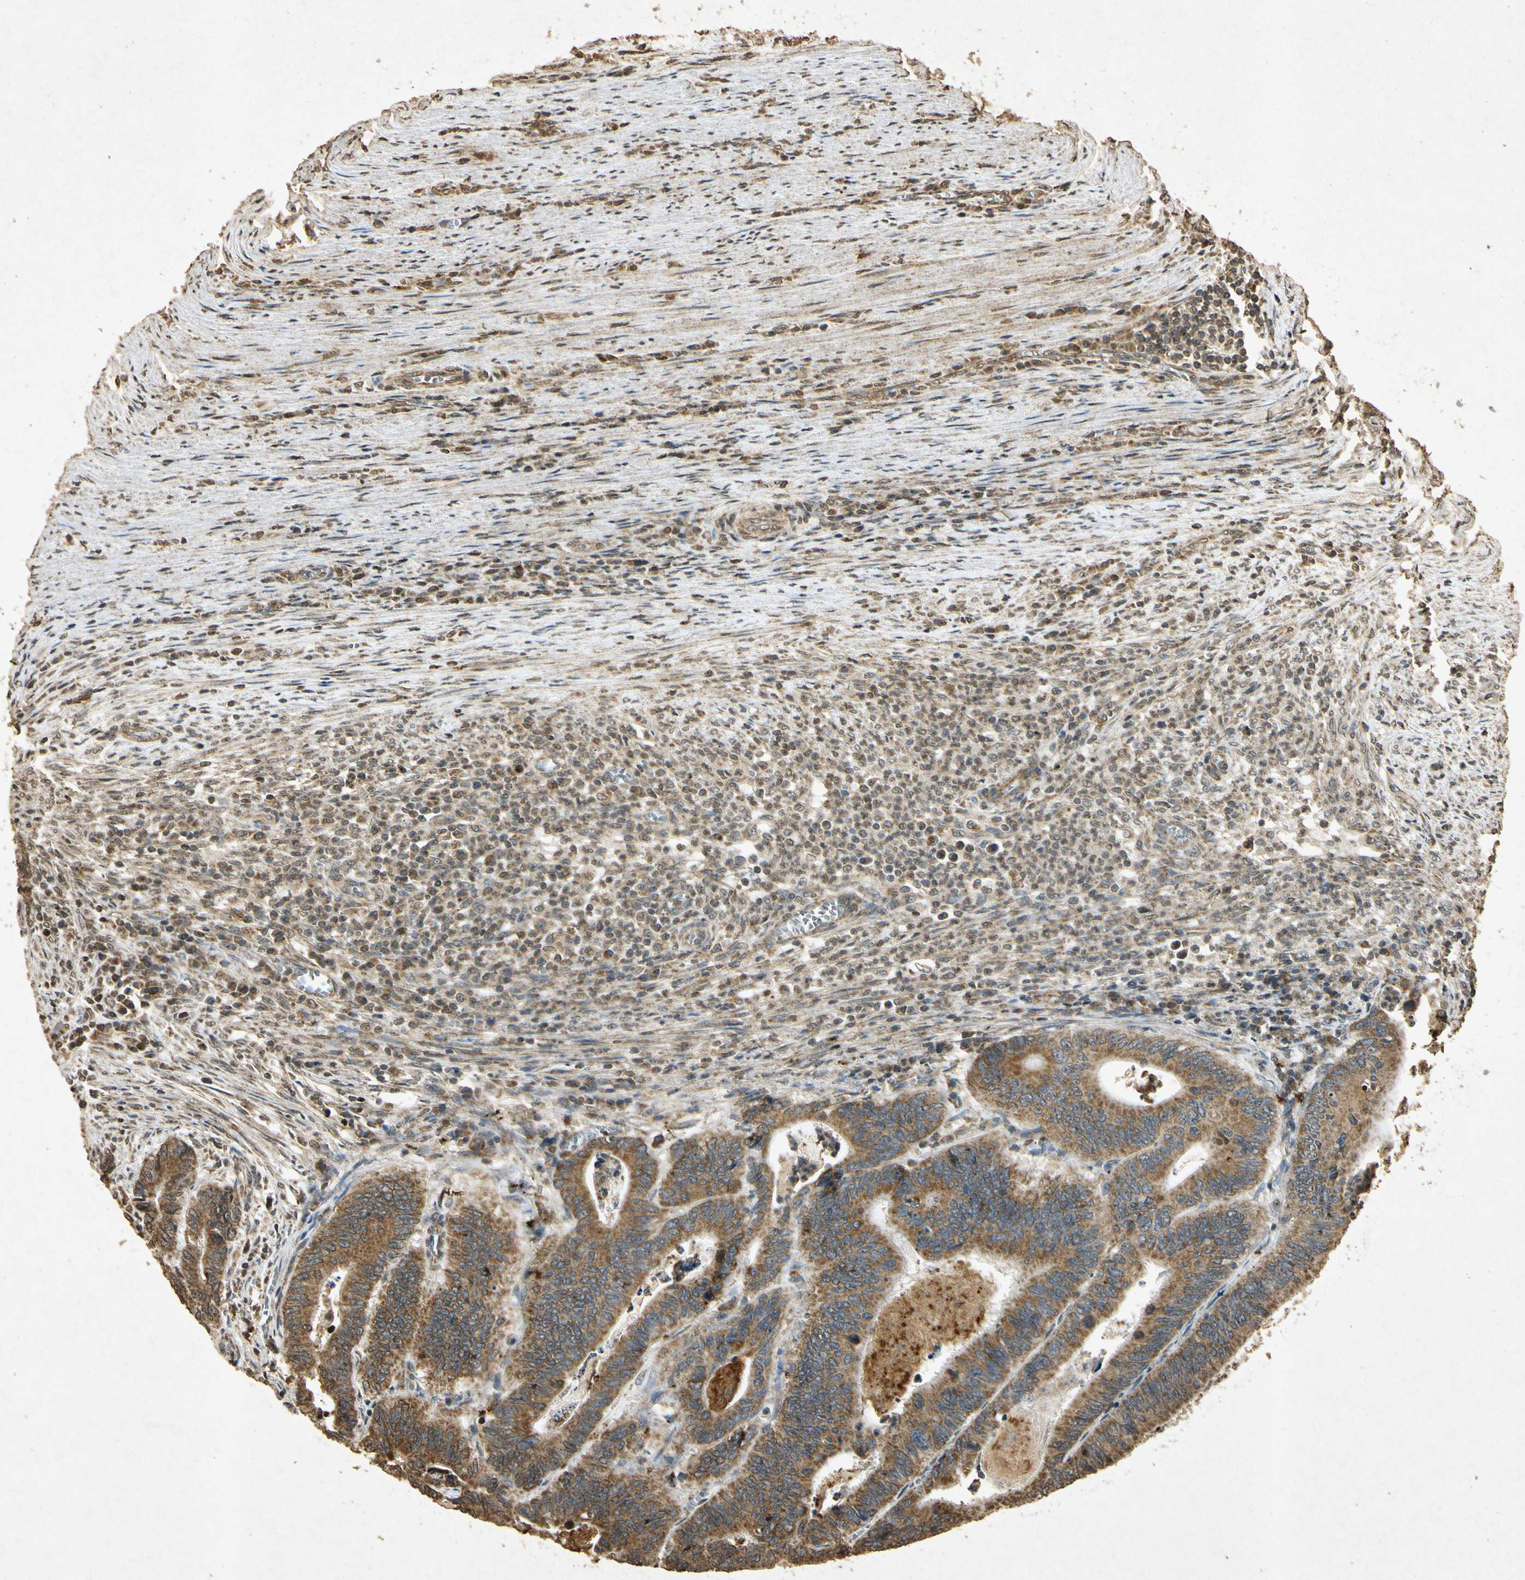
{"staining": {"intensity": "moderate", "quantity": ">75%", "location": "cytoplasmic/membranous"}, "tissue": "colorectal cancer", "cell_type": "Tumor cells", "image_type": "cancer", "snomed": [{"axis": "morphology", "description": "Adenocarcinoma, NOS"}, {"axis": "topography", "description": "Colon"}], "caption": "Immunohistochemical staining of colorectal cancer (adenocarcinoma) exhibits medium levels of moderate cytoplasmic/membranous protein positivity in approximately >75% of tumor cells.", "gene": "PRDX3", "patient": {"sex": "male", "age": 72}}